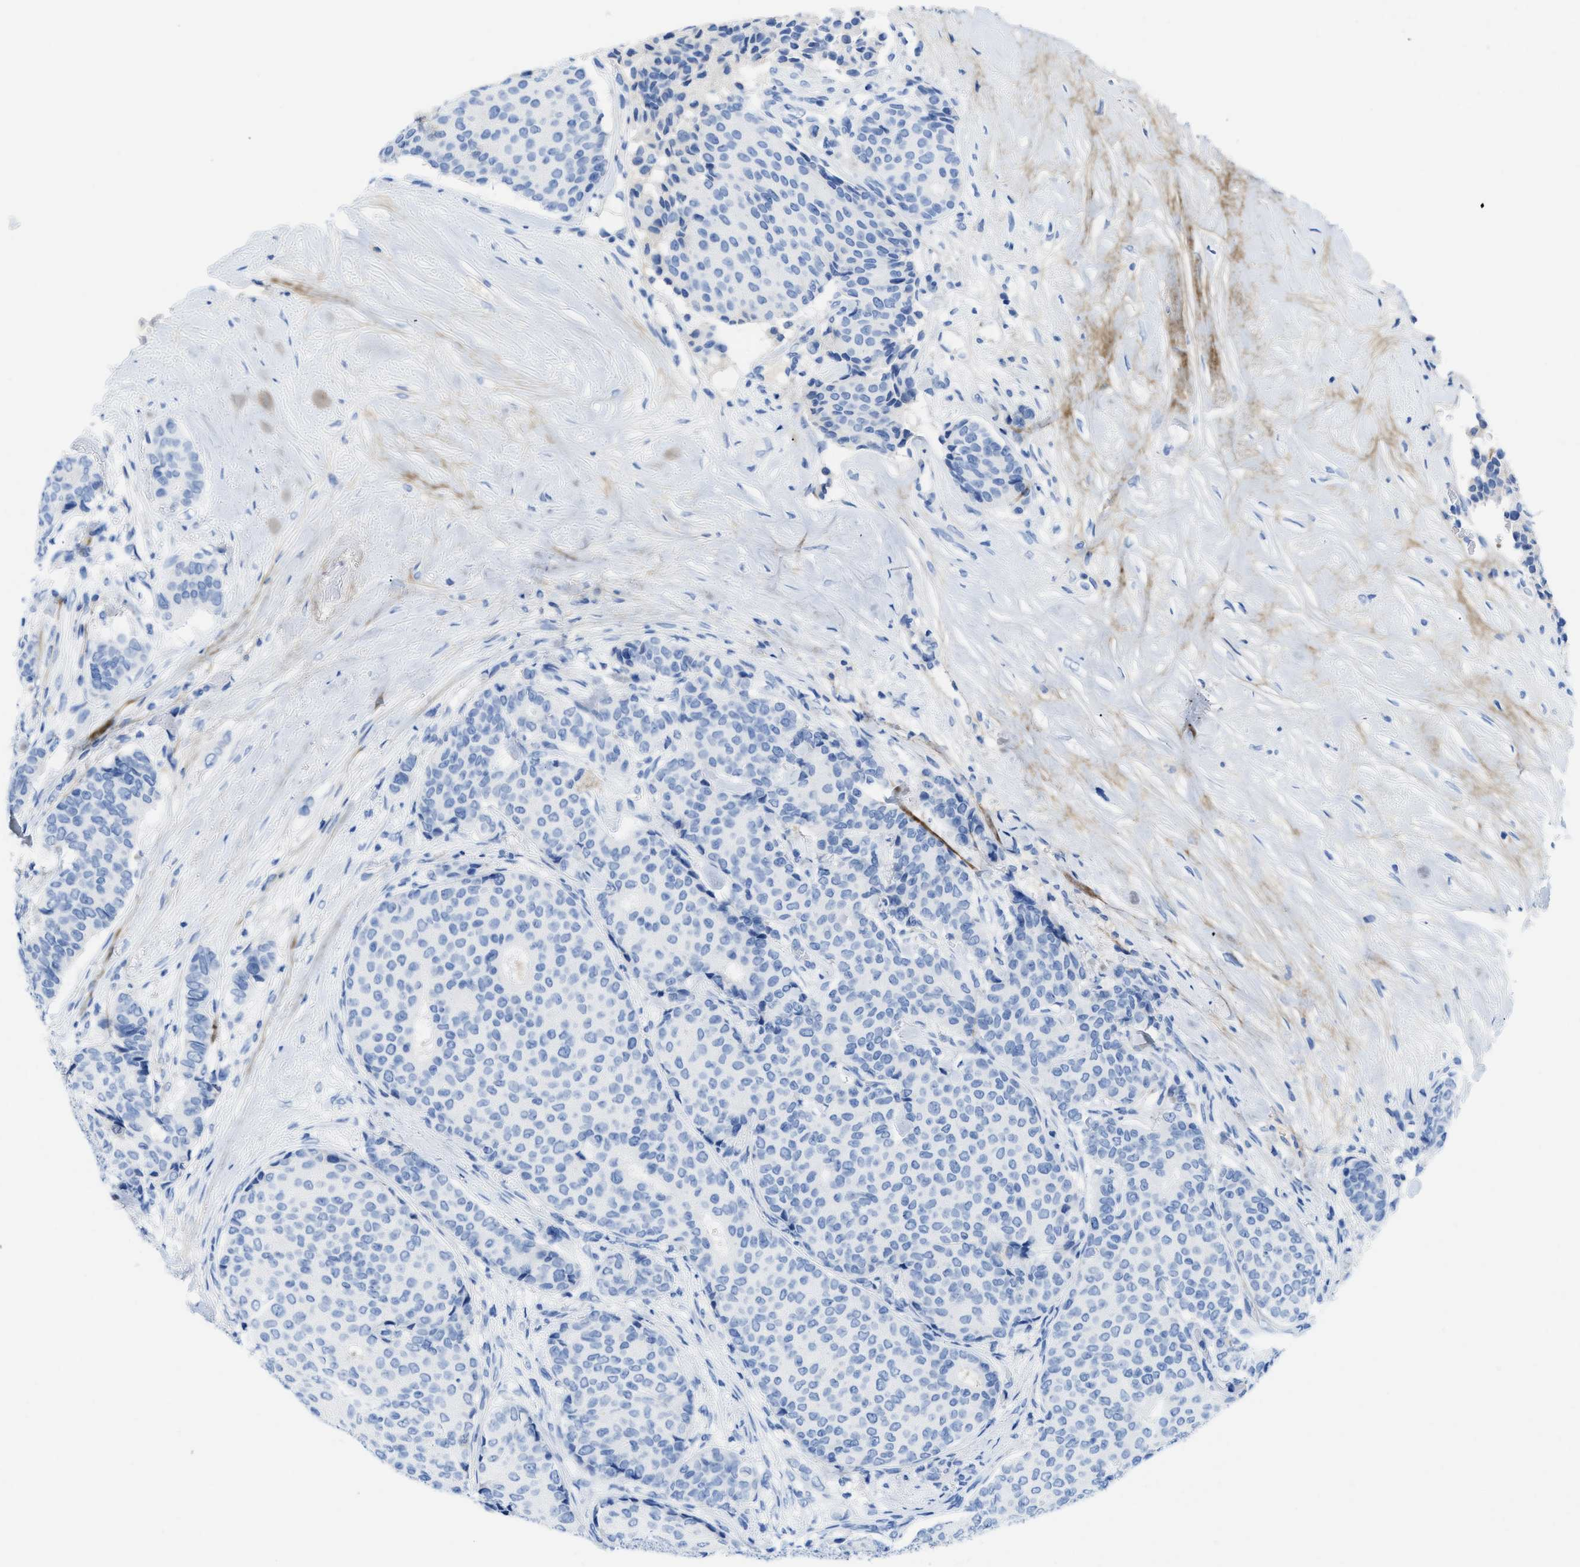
{"staining": {"intensity": "negative", "quantity": "none", "location": "none"}, "tissue": "breast cancer", "cell_type": "Tumor cells", "image_type": "cancer", "snomed": [{"axis": "morphology", "description": "Duct carcinoma"}, {"axis": "topography", "description": "Breast"}], "caption": "Tumor cells are negative for protein expression in human breast infiltrating ductal carcinoma.", "gene": "COL3A1", "patient": {"sex": "female", "age": 75}}